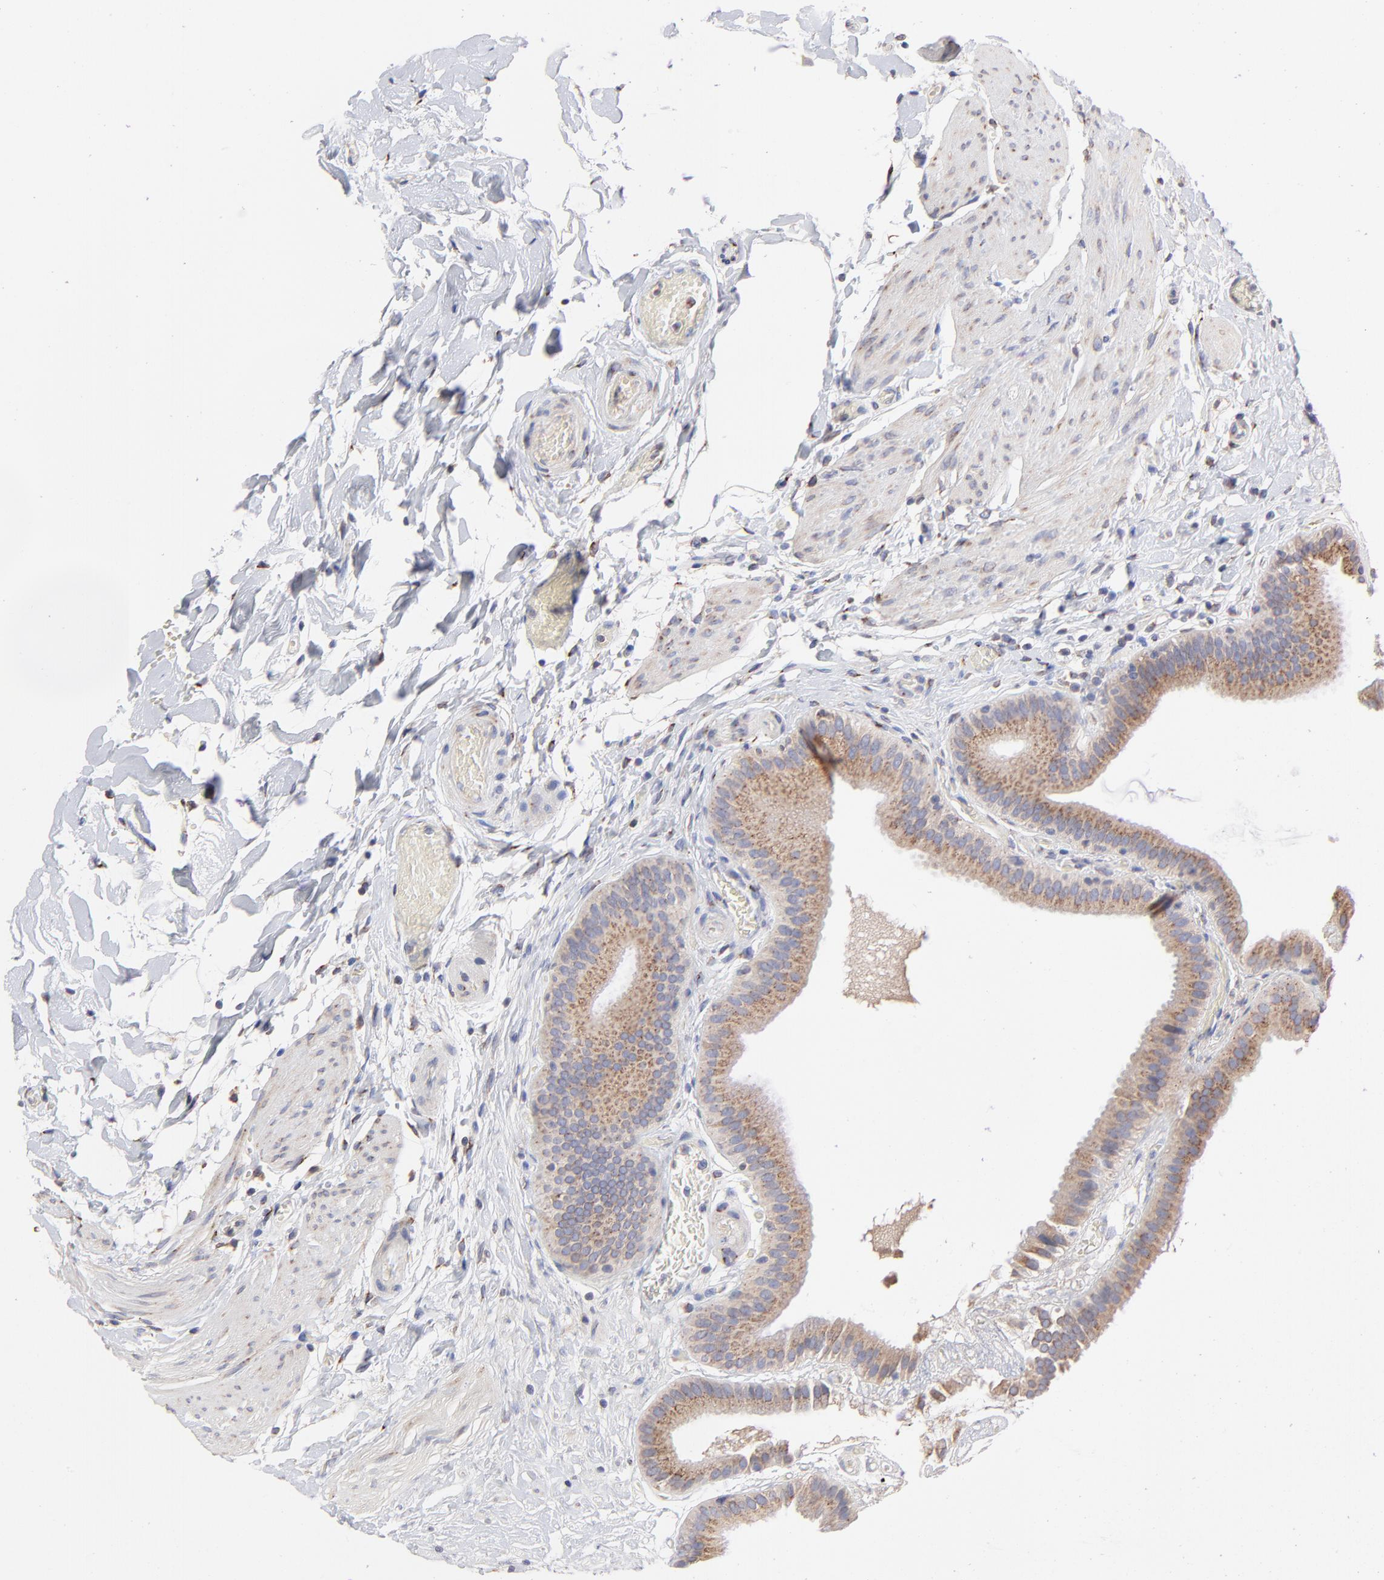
{"staining": {"intensity": "moderate", "quantity": ">75%", "location": "cytoplasmic/membranous"}, "tissue": "gallbladder", "cell_type": "Glandular cells", "image_type": "normal", "snomed": [{"axis": "morphology", "description": "Normal tissue, NOS"}, {"axis": "topography", "description": "Gallbladder"}], "caption": "This is a micrograph of immunohistochemistry staining of benign gallbladder, which shows moderate expression in the cytoplasmic/membranous of glandular cells.", "gene": "LMAN1", "patient": {"sex": "female", "age": 63}}